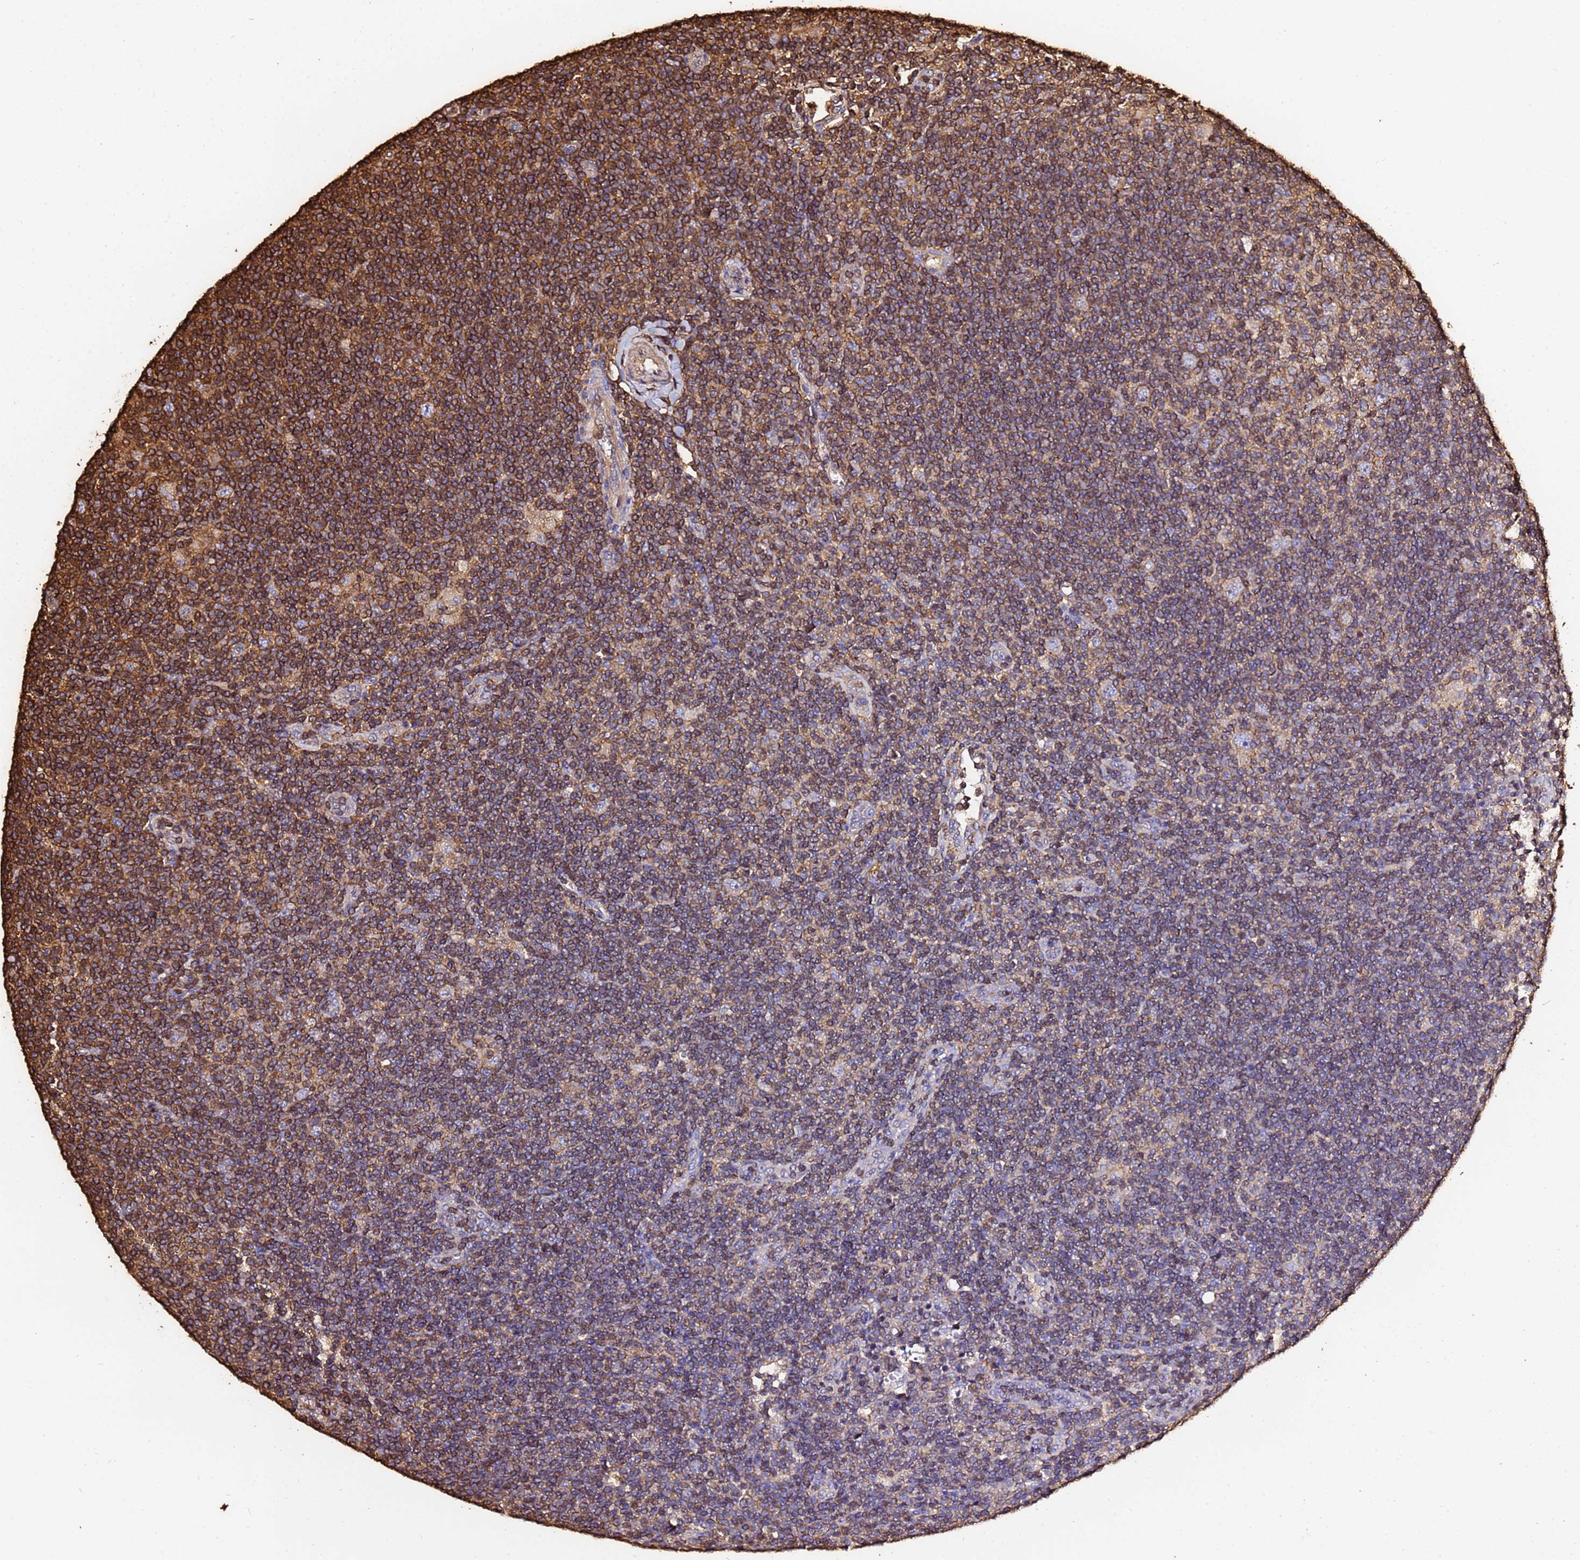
{"staining": {"intensity": "negative", "quantity": "none", "location": "none"}, "tissue": "lymphoma", "cell_type": "Tumor cells", "image_type": "cancer", "snomed": [{"axis": "morphology", "description": "Hodgkin's disease, NOS"}, {"axis": "topography", "description": "Lymph node"}], "caption": "A histopathology image of human Hodgkin's disease is negative for staining in tumor cells.", "gene": "ACTB", "patient": {"sex": "female", "age": 57}}